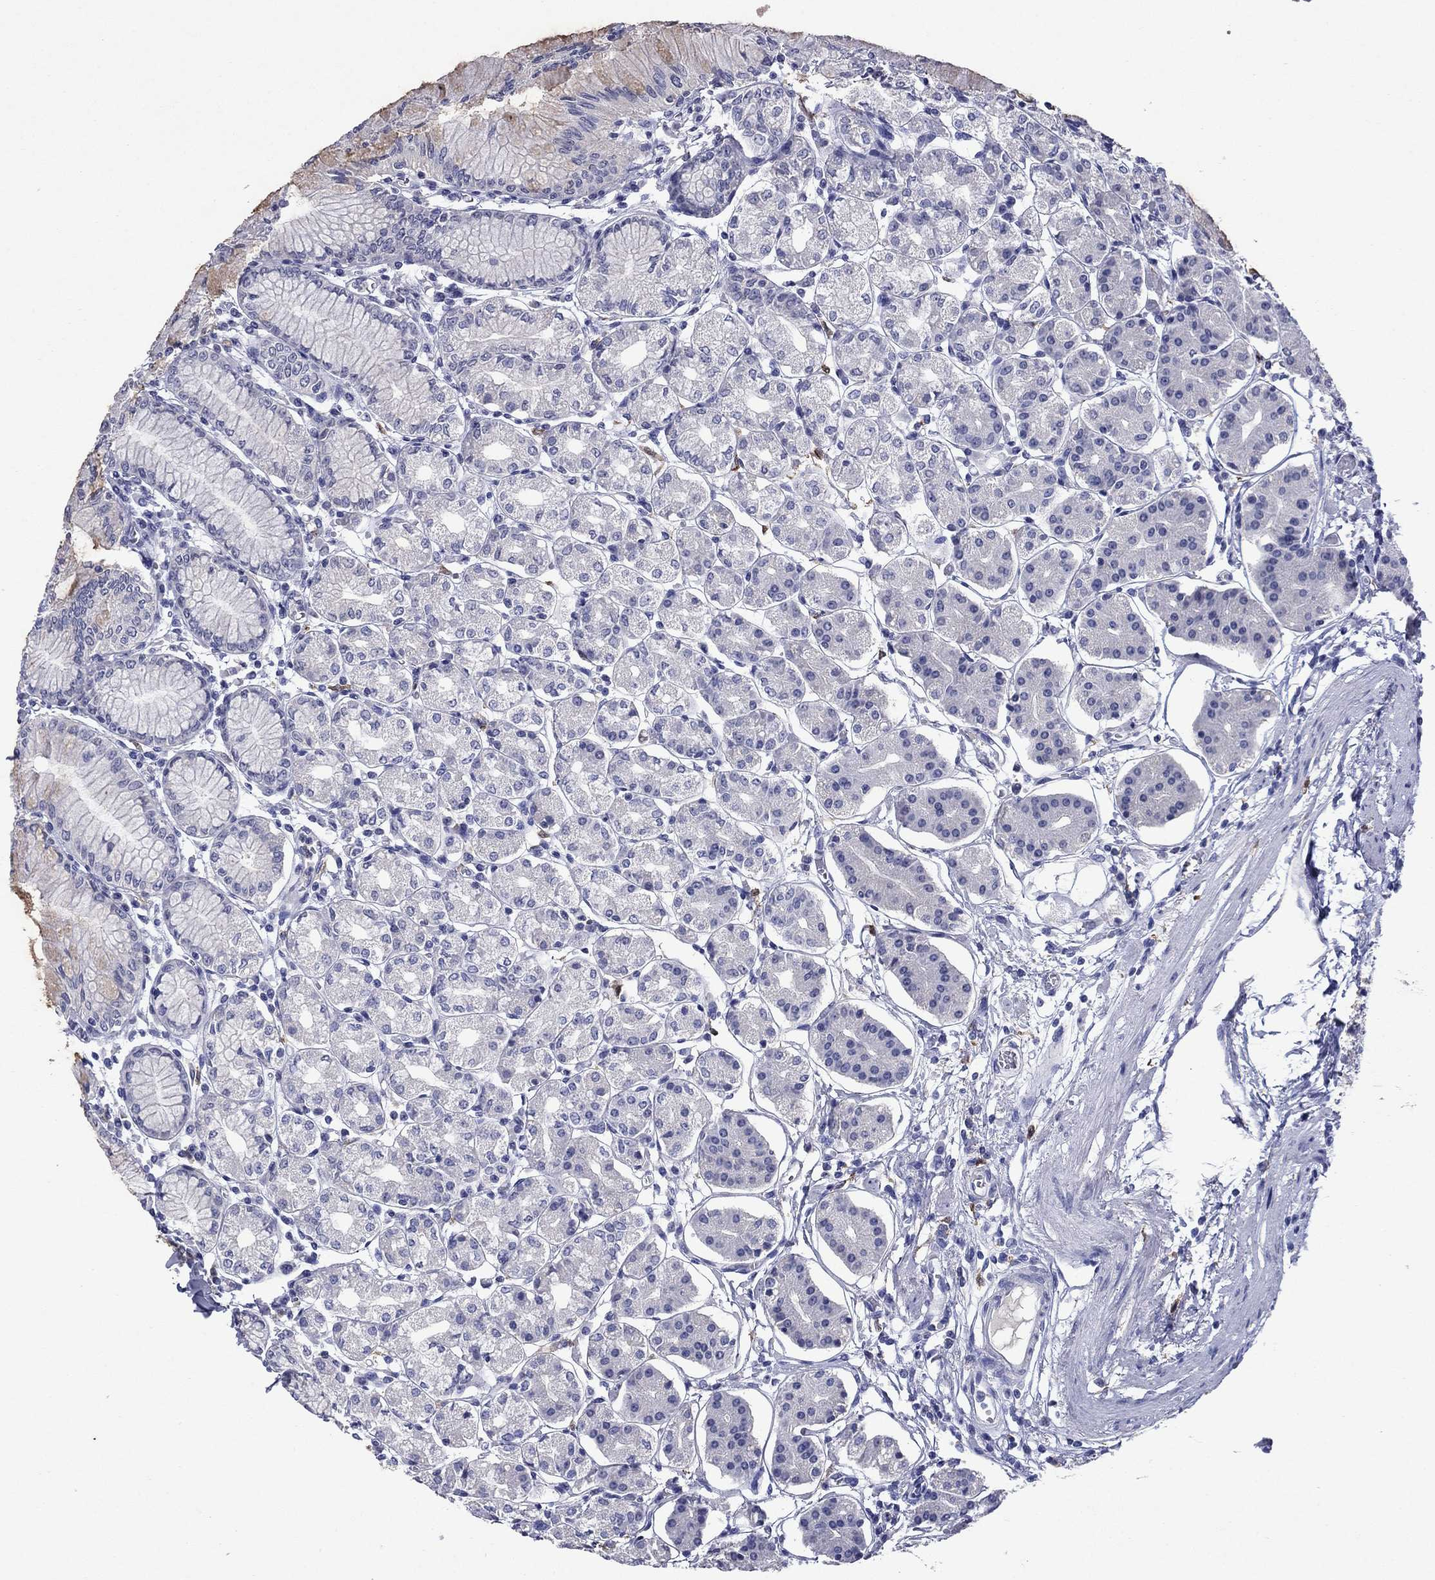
{"staining": {"intensity": "negative", "quantity": "none", "location": "none"}, "tissue": "stomach", "cell_type": "Glandular cells", "image_type": "normal", "snomed": [{"axis": "morphology", "description": "Normal tissue, NOS"}, {"axis": "topography", "description": "Skeletal muscle"}, {"axis": "topography", "description": "Stomach"}], "caption": "IHC of benign stomach shows no staining in glandular cells.", "gene": "CFAP119", "patient": {"sex": "female", "age": 57}}